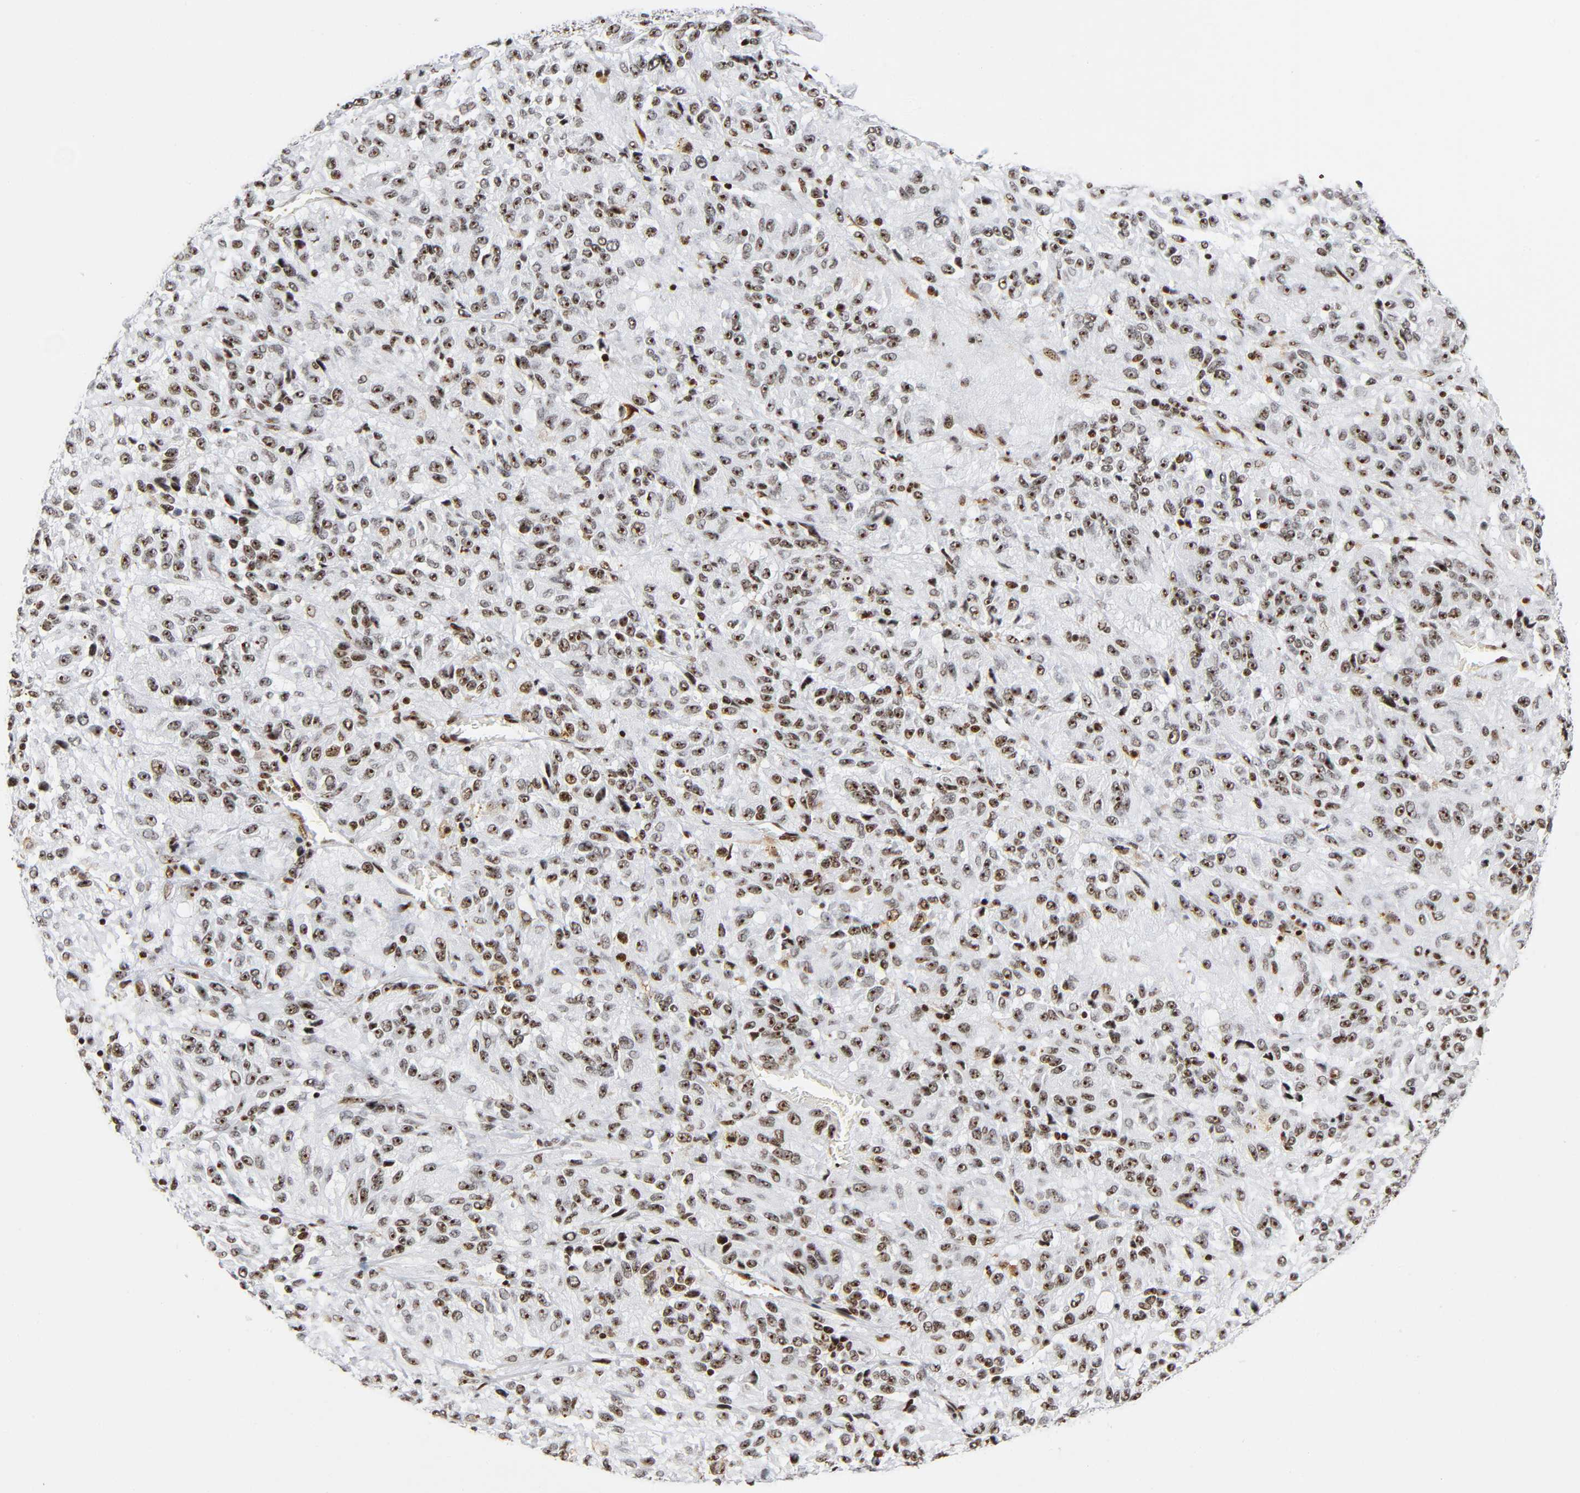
{"staining": {"intensity": "strong", "quantity": ">75%", "location": "nuclear"}, "tissue": "melanoma", "cell_type": "Tumor cells", "image_type": "cancer", "snomed": [{"axis": "morphology", "description": "Malignant melanoma, Metastatic site"}, {"axis": "topography", "description": "Lung"}], "caption": "This micrograph demonstrates IHC staining of melanoma, with high strong nuclear expression in about >75% of tumor cells.", "gene": "UBTF", "patient": {"sex": "male", "age": 64}}